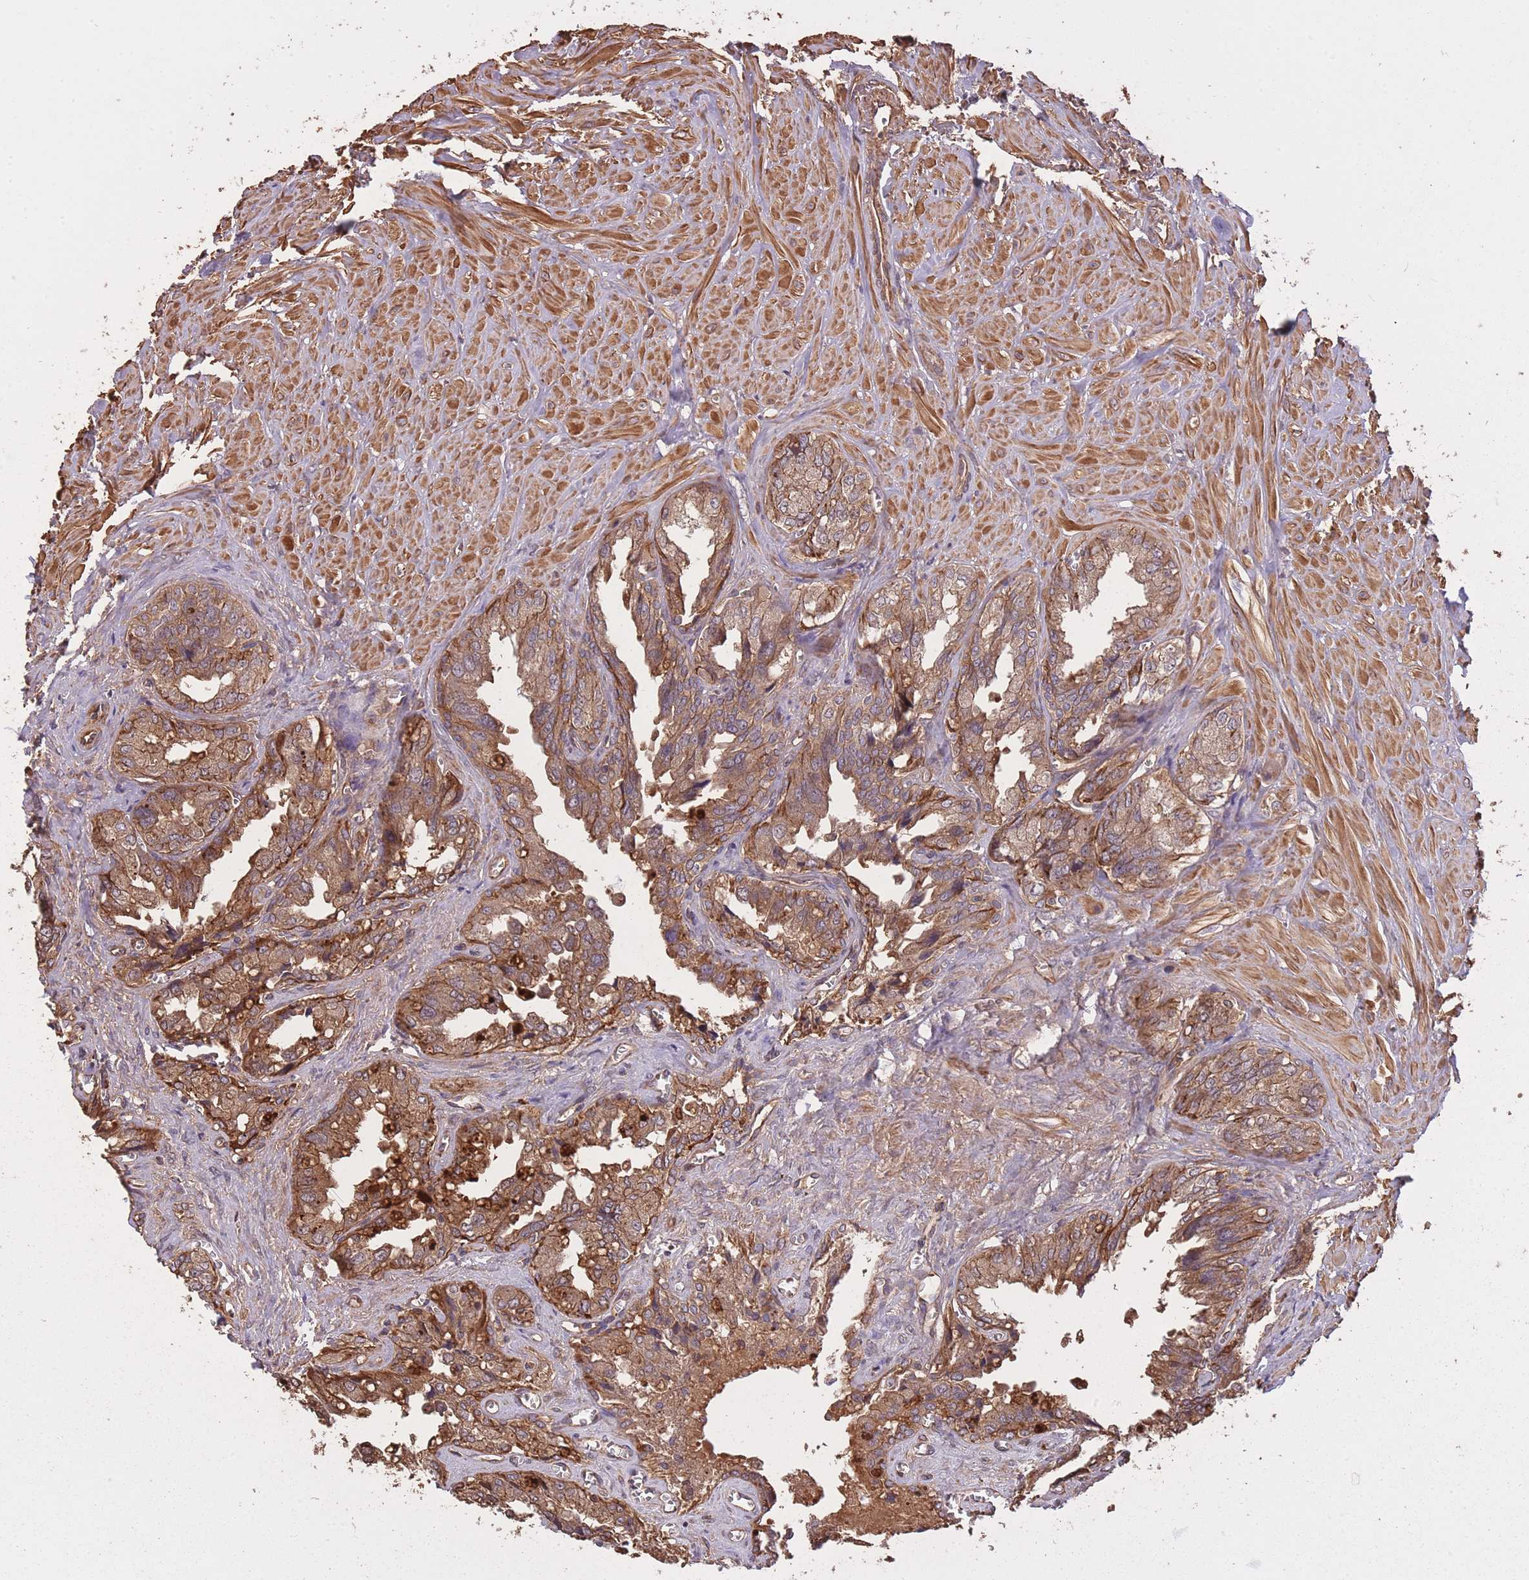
{"staining": {"intensity": "moderate", "quantity": ">75%", "location": "cytoplasmic/membranous"}, "tissue": "seminal vesicle", "cell_type": "Glandular cells", "image_type": "normal", "snomed": [{"axis": "morphology", "description": "Normal tissue, NOS"}, {"axis": "topography", "description": "Seminal veicle"}], "caption": "Immunohistochemistry photomicrograph of benign seminal vesicle: human seminal vesicle stained using immunohistochemistry (IHC) demonstrates medium levels of moderate protein expression localized specifically in the cytoplasmic/membranous of glandular cells, appearing as a cytoplasmic/membranous brown color.", "gene": "ARMH3", "patient": {"sex": "male", "age": 67}}